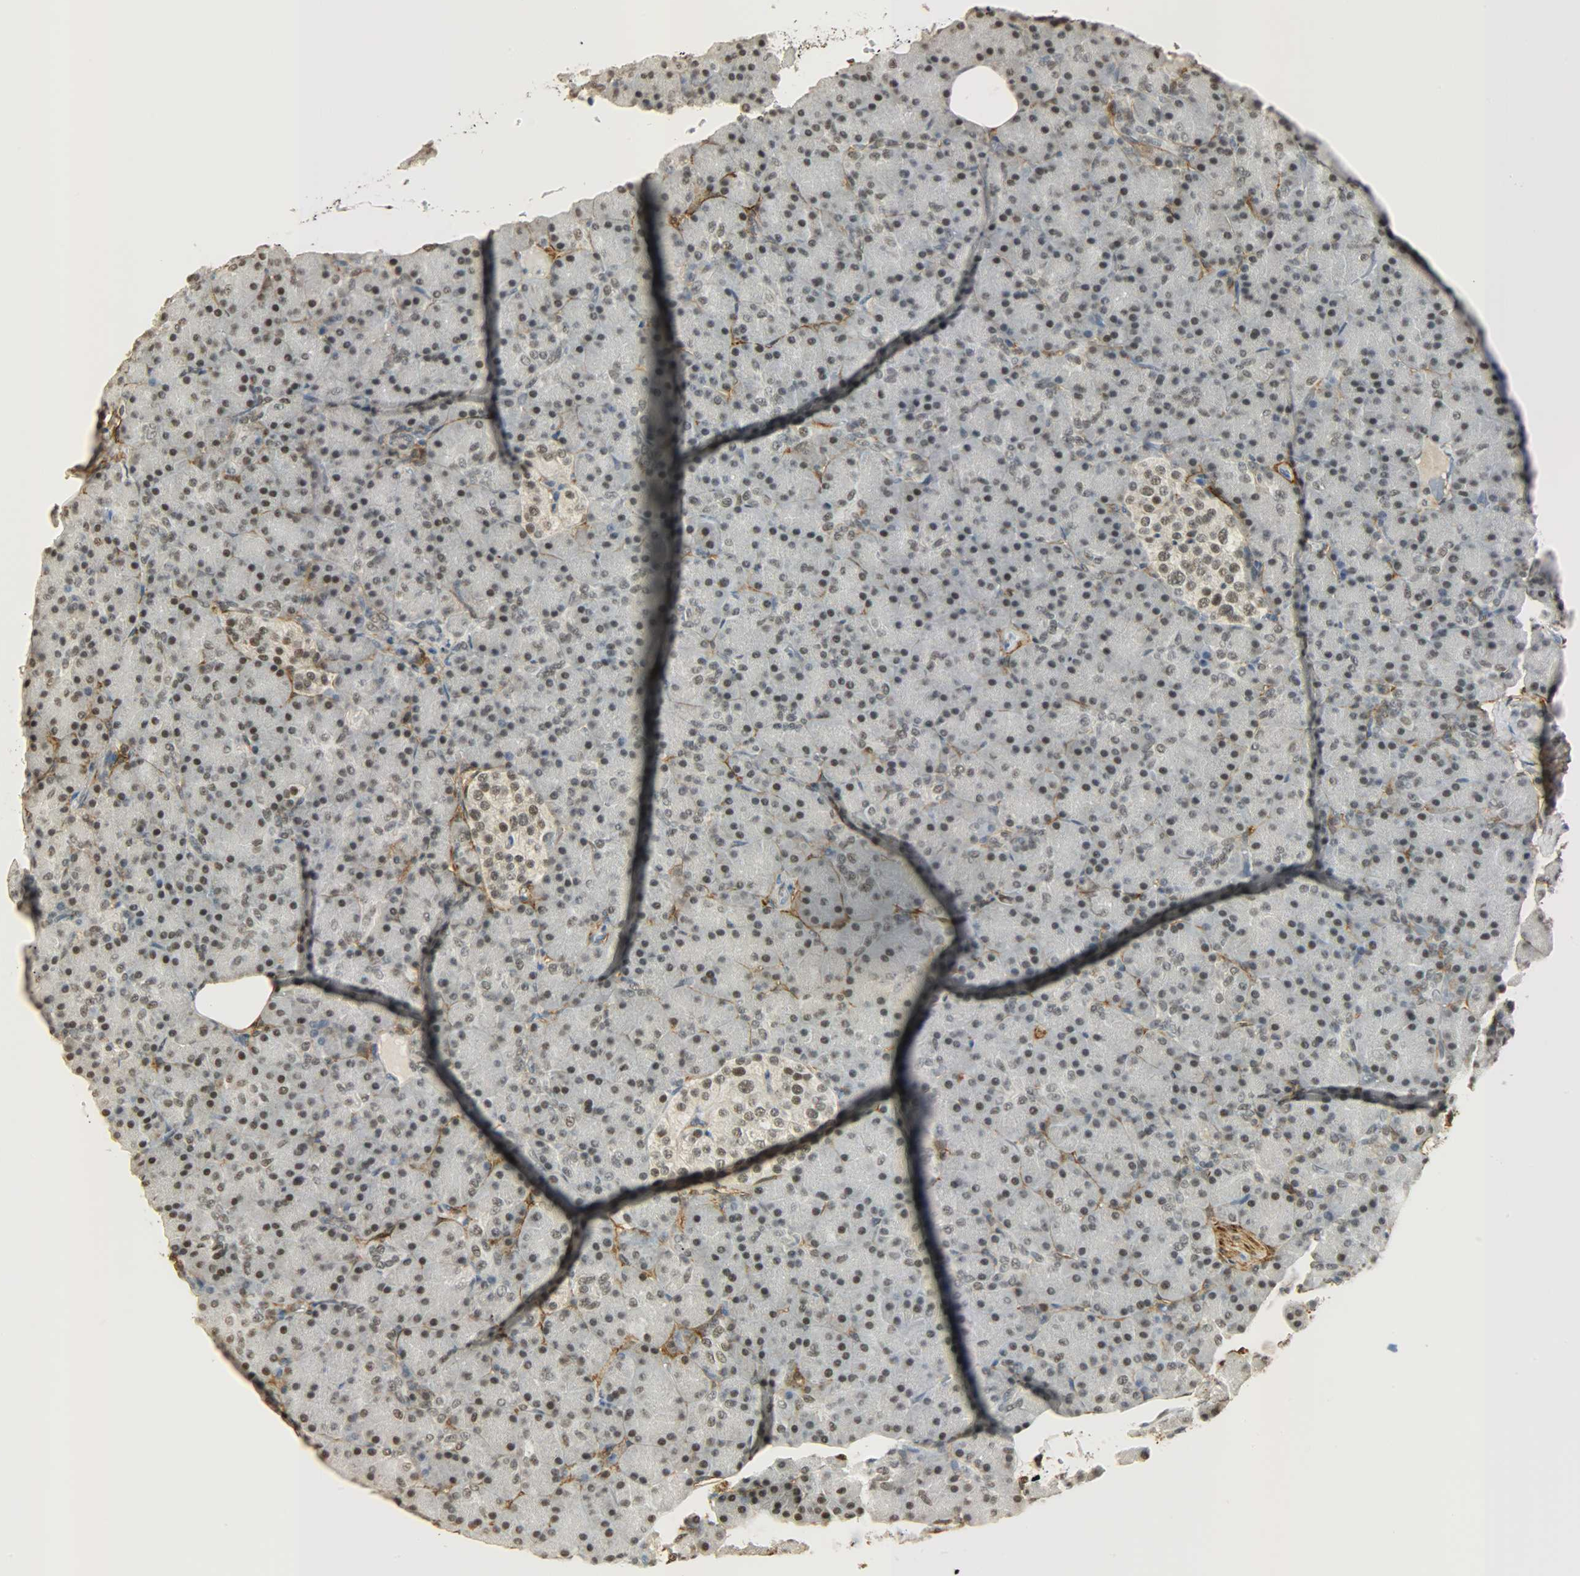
{"staining": {"intensity": "moderate", "quantity": ">75%", "location": "nuclear"}, "tissue": "pancreas", "cell_type": "Exocrine glandular cells", "image_type": "normal", "snomed": [{"axis": "morphology", "description": "Normal tissue, NOS"}, {"axis": "topography", "description": "Pancreas"}], "caption": "Pancreas stained with DAB (3,3'-diaminobenzidine) immunohistochemistry demonstrates medium levels of moderate nuclear expression in about >75% of exocrine glandular cells. Immunohistochemistry stains the protein in brown and the nuclei are stained blue.", "gene": "NGFR", "patient": {"sex": "female", "age": 43}}